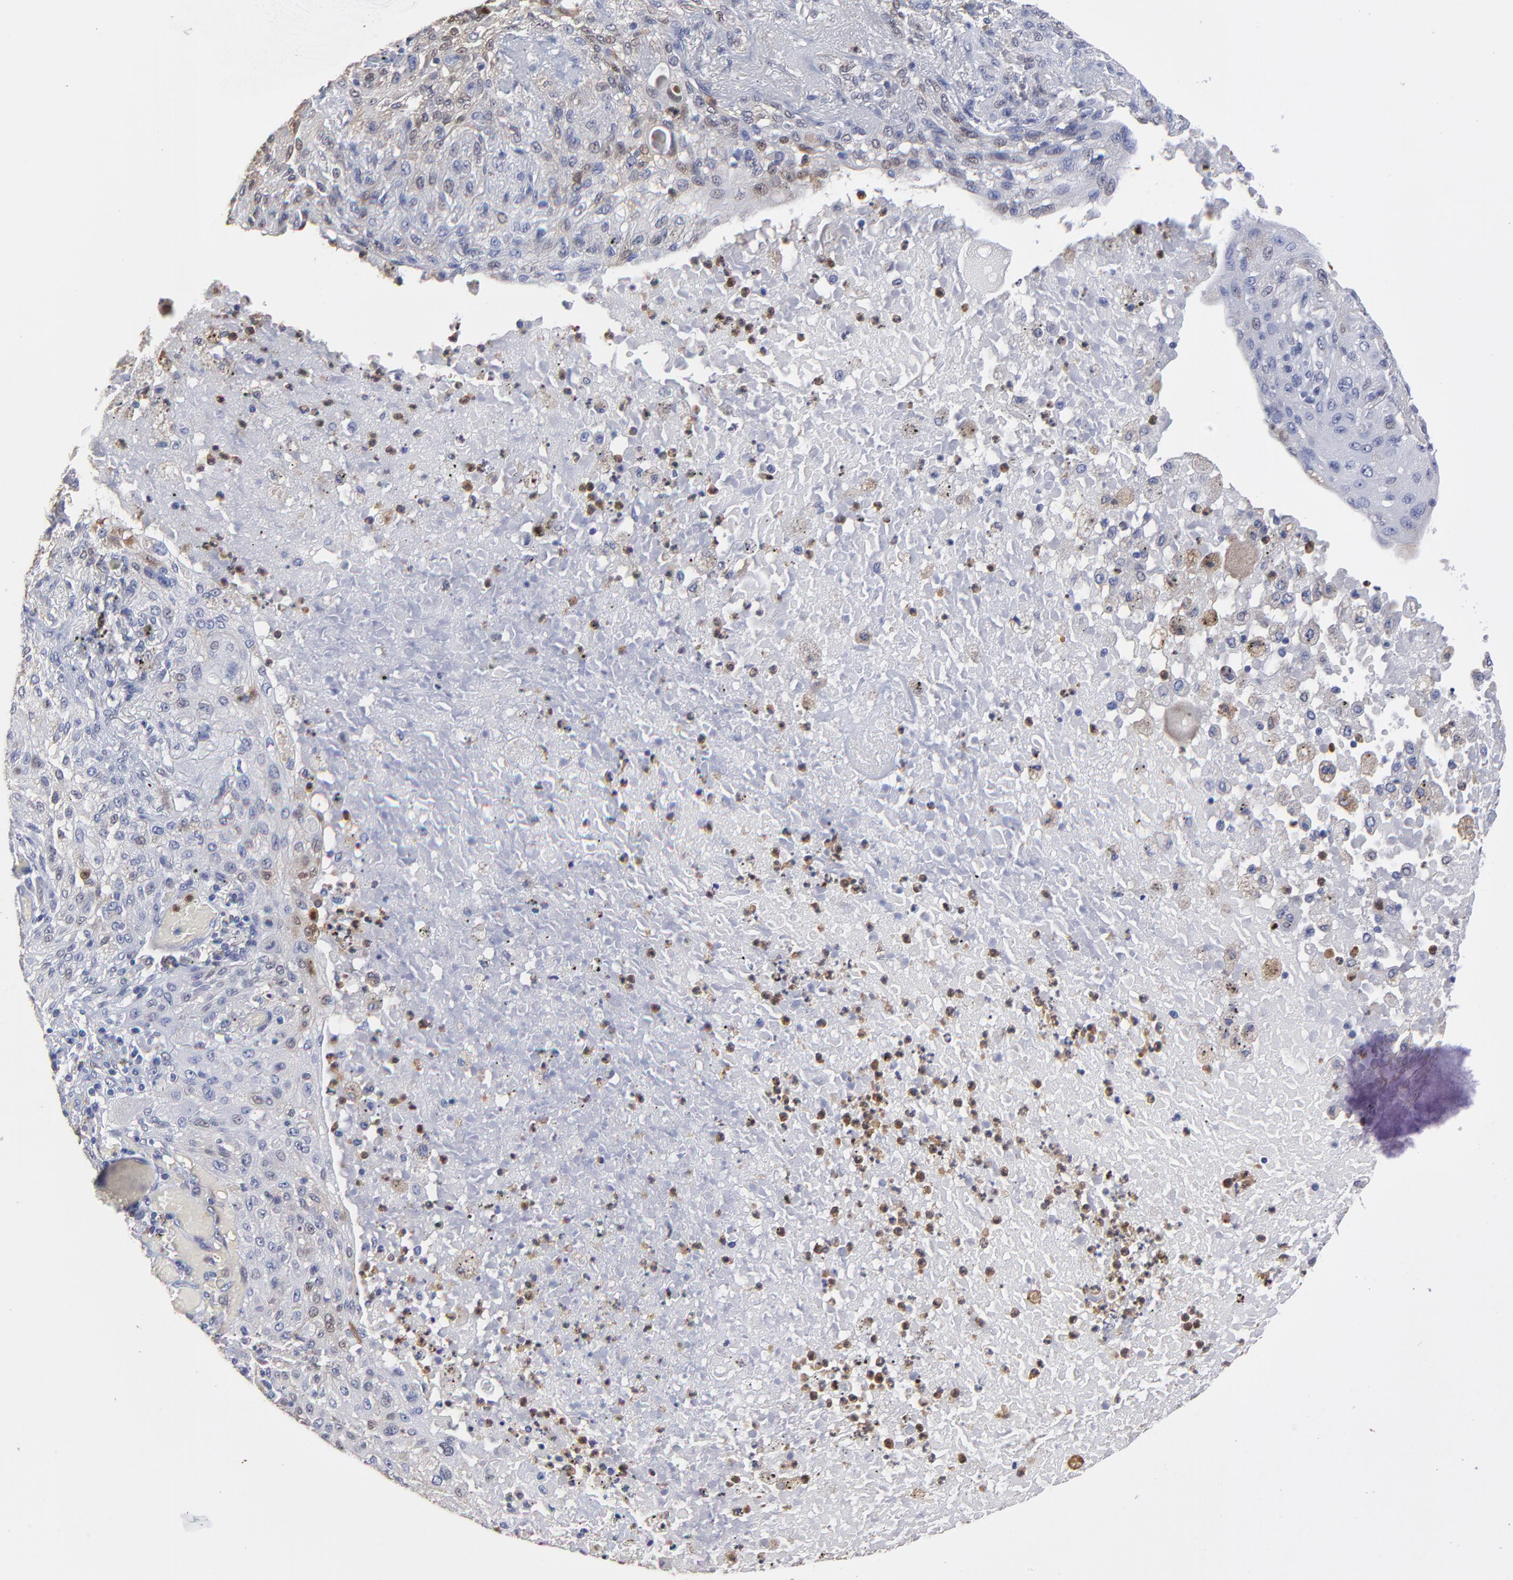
{"staining": {"intensity": "moderate", "quantity": "25%-75%", "location": "cytoplasmic/membranous,nuclear"}, "tissue": "lung cancer", "cell_type": "Tumor cells", "image_type": "cancer", "snomed": [{"axis": "morphology", "description": "Squamous cell carcinoma, NOS"}, {"axis": "topography", "description": "Lung"}], "caption": "High-power microscopy captured an IHC histopathology image of lung cancer (squamous cell carcinoma), revealing moderate cytoplasmic/membranous and nuclear positivity in about 25%-75% of tumor cells.", "gene": "SMARCA1", "patient": {"sex": "female", "age": 47}}